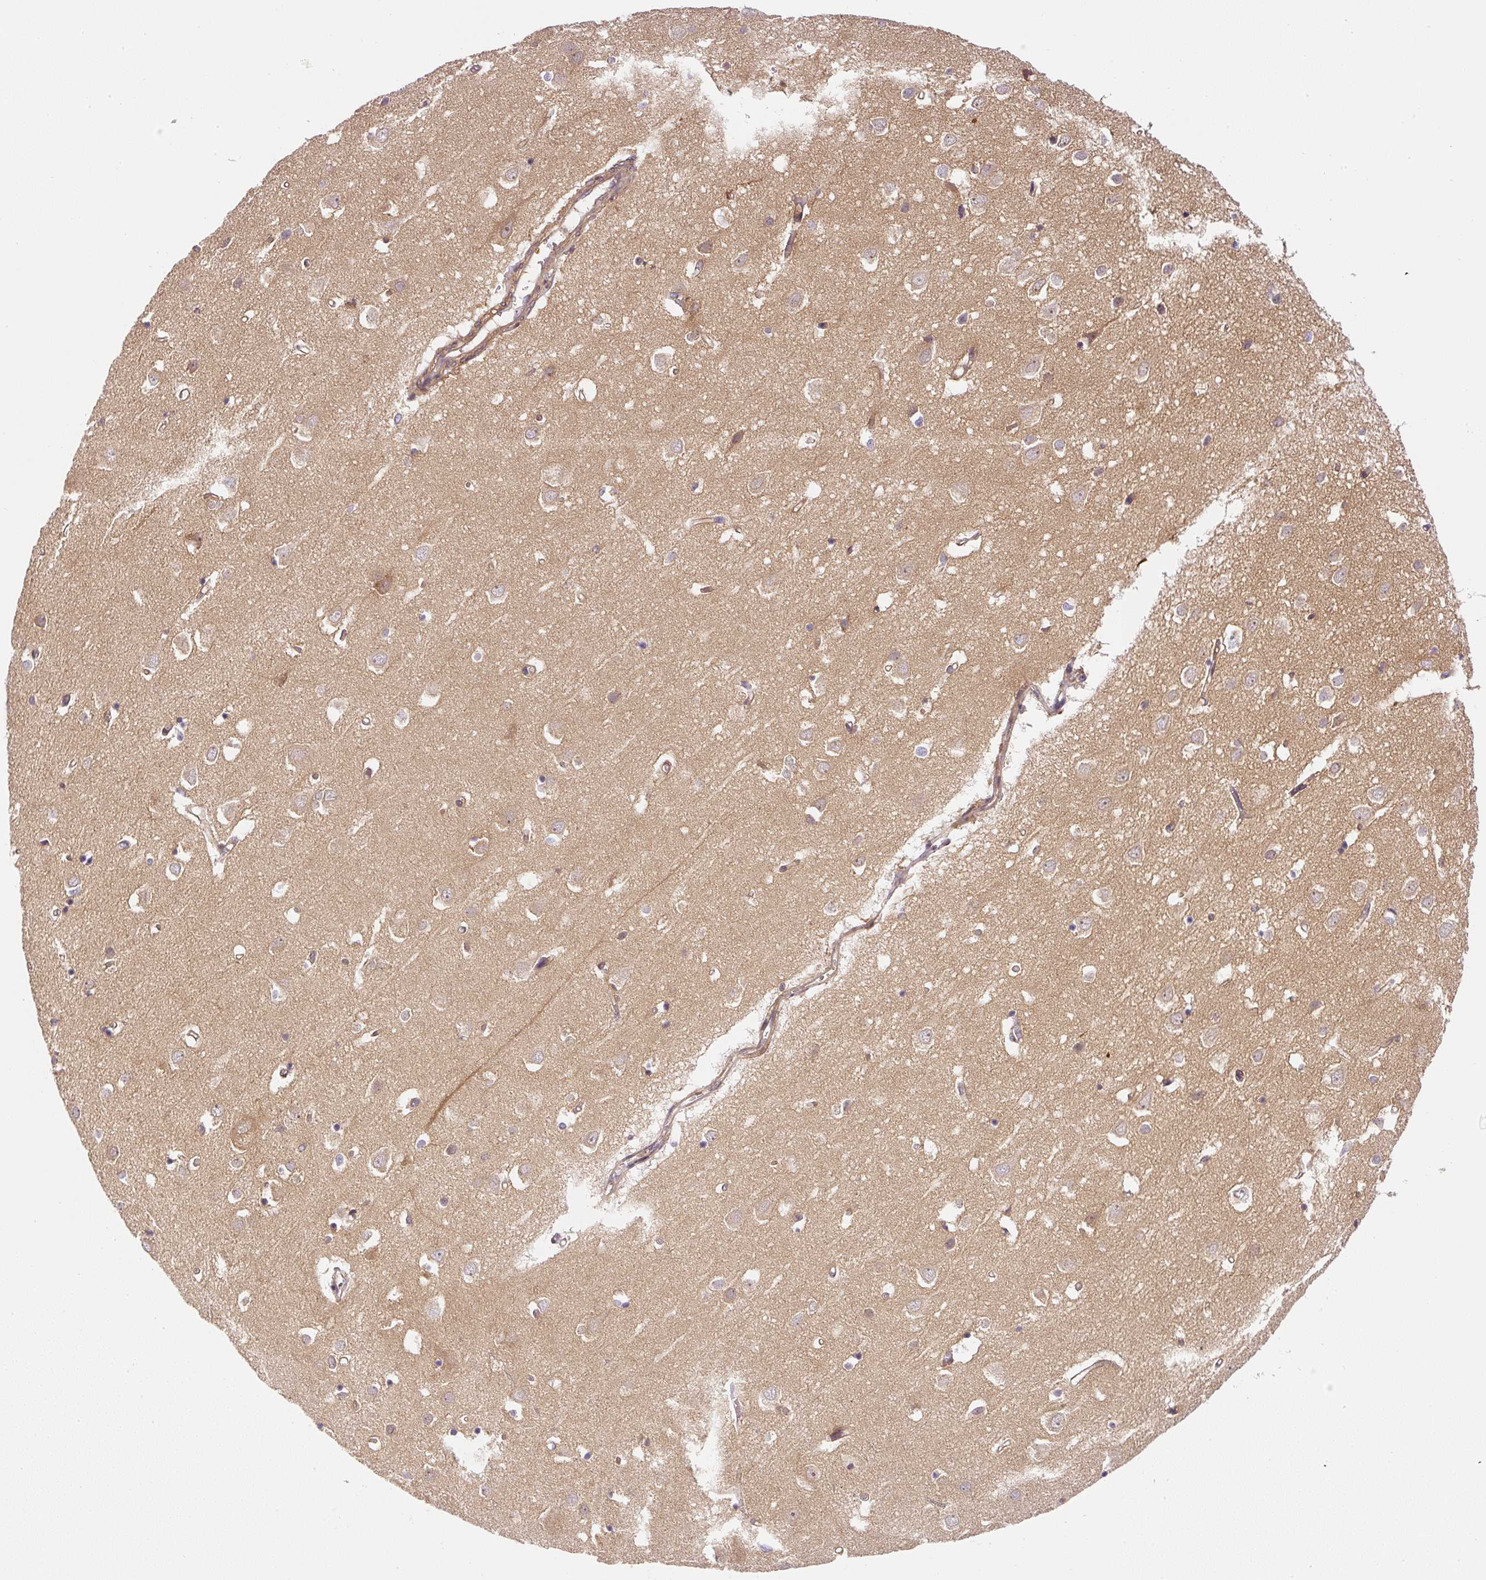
{"staining": {"intensity": "weak", "quantity": "25%-75%", "location": "cytoplasmic/membranous"}, "tissue": "cerebral cortex", "cell_type": "Endothelial cells", "image_type": "normal", "snomed": [{"axis": "morphology", "description": "Normal tissue, NOS"}, {"axis": "topography", "description": "Cerebral cortex"}], "caption": "Immunohistochemistry (IHC) staining of benign cerebral cortex, which demonstrates low levels of weak cytoplasmic/membranous expression in approximately 25%-75% of endothelial cells indicating weak cytoplasmic/membranous protein expression. The staining was performed using DAB (3,3'-diaminobenzidine) (brown) for protein detection and nuclei were counterstained in hematoxylin (blue).", "gene": "CCDC28A", "patient": {"sex": "male", "age": 70}}